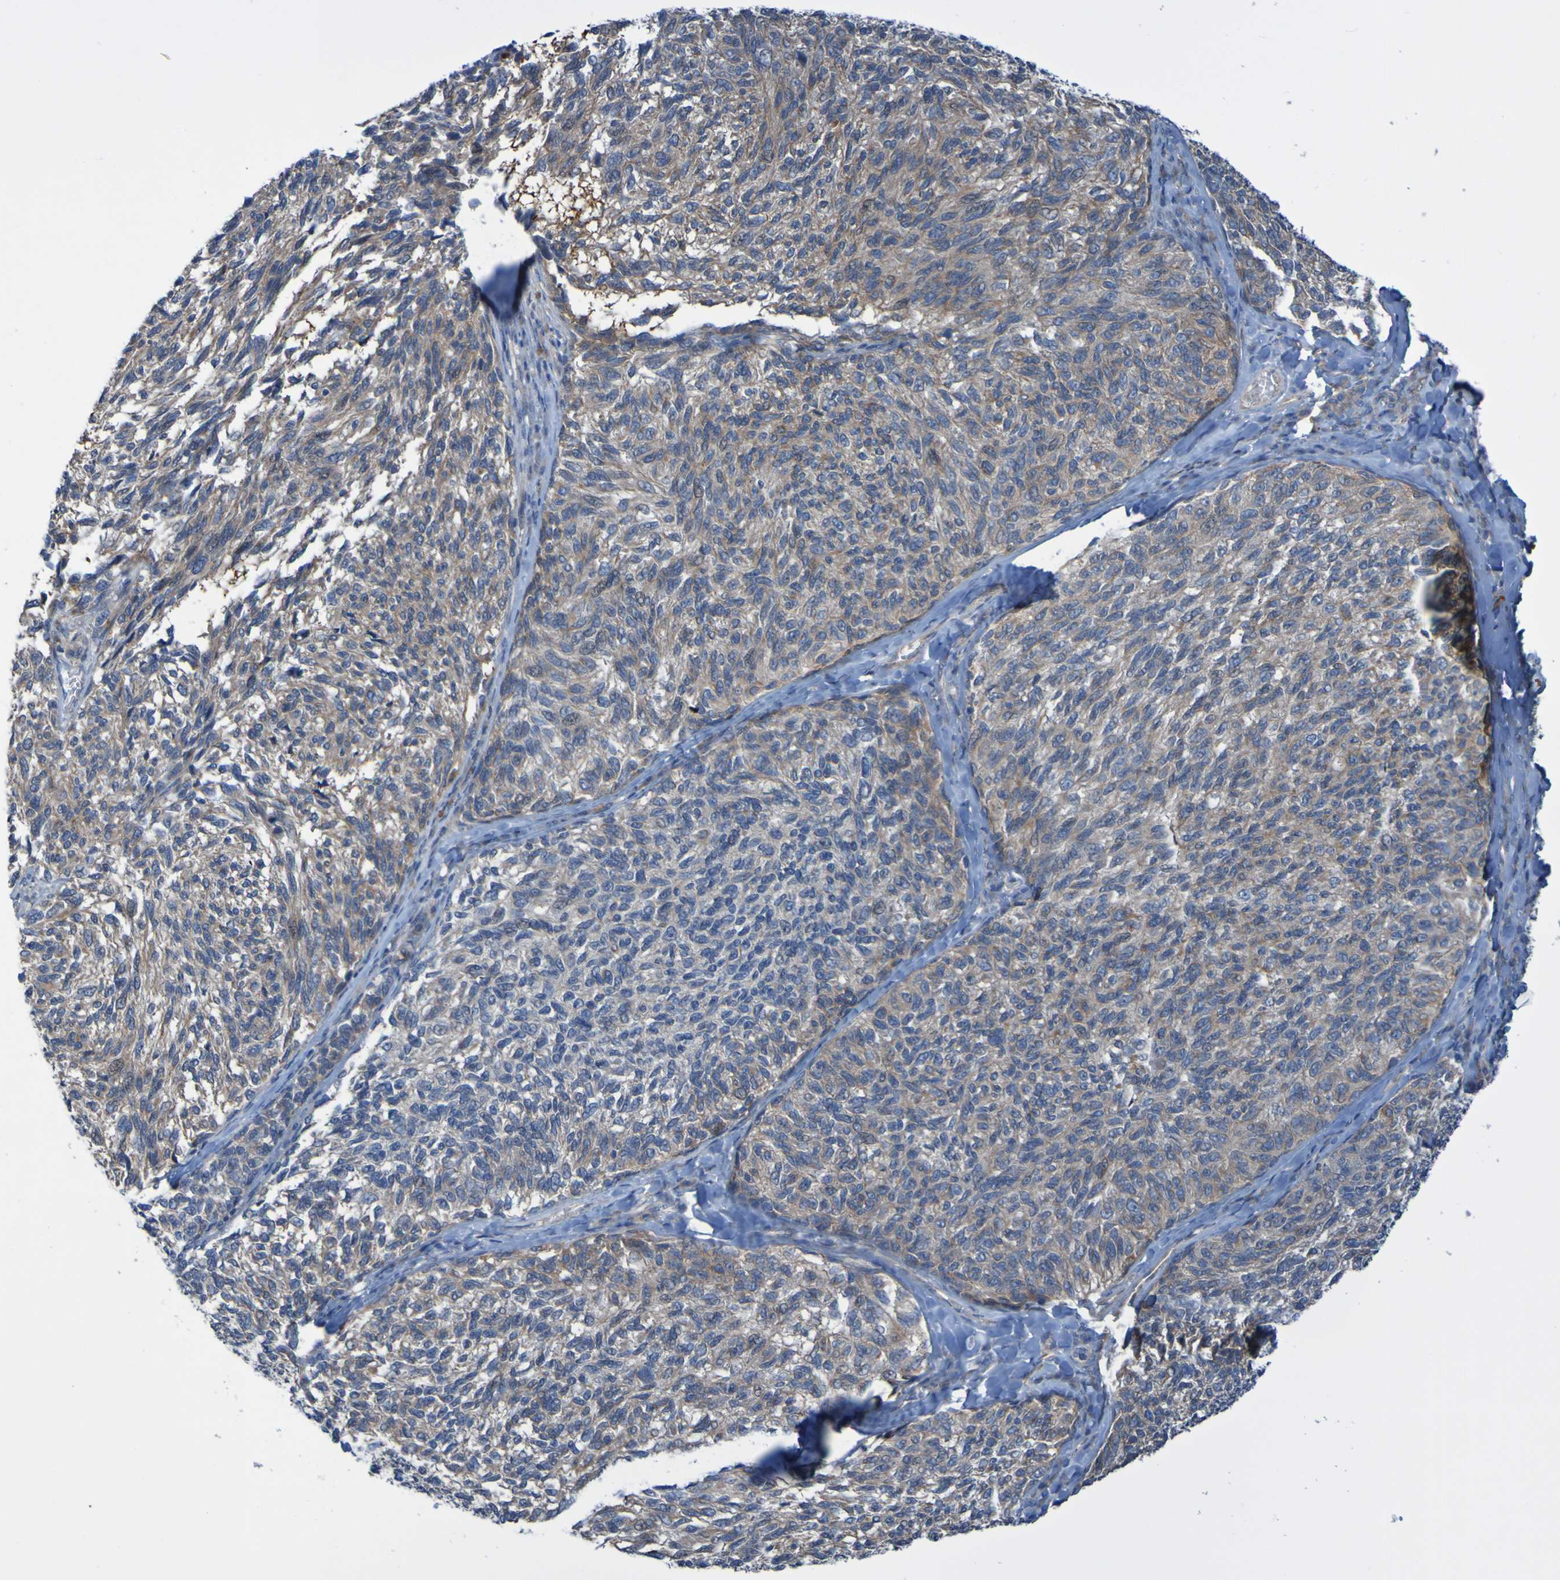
{"staining": {"intensity": "moderate", "quantity": ">75%", "location": "cytoplasmic/membranous"}, "tissue": "melanoma", "cell_type": "Tumor cells", "image_type": "cancer", "snomed": [{"axis": "morphology", "description": "Malignant melanoma, NOS"}, {"axis": "topography", "description": "Skin"}], "caption": "Moderate cytoplasmic/membranous protein expression is seen in approximately >75% of tumor cells in melanoma.", "gene": "NPRL3", "patient": {"sex": "female", "age": 73}}